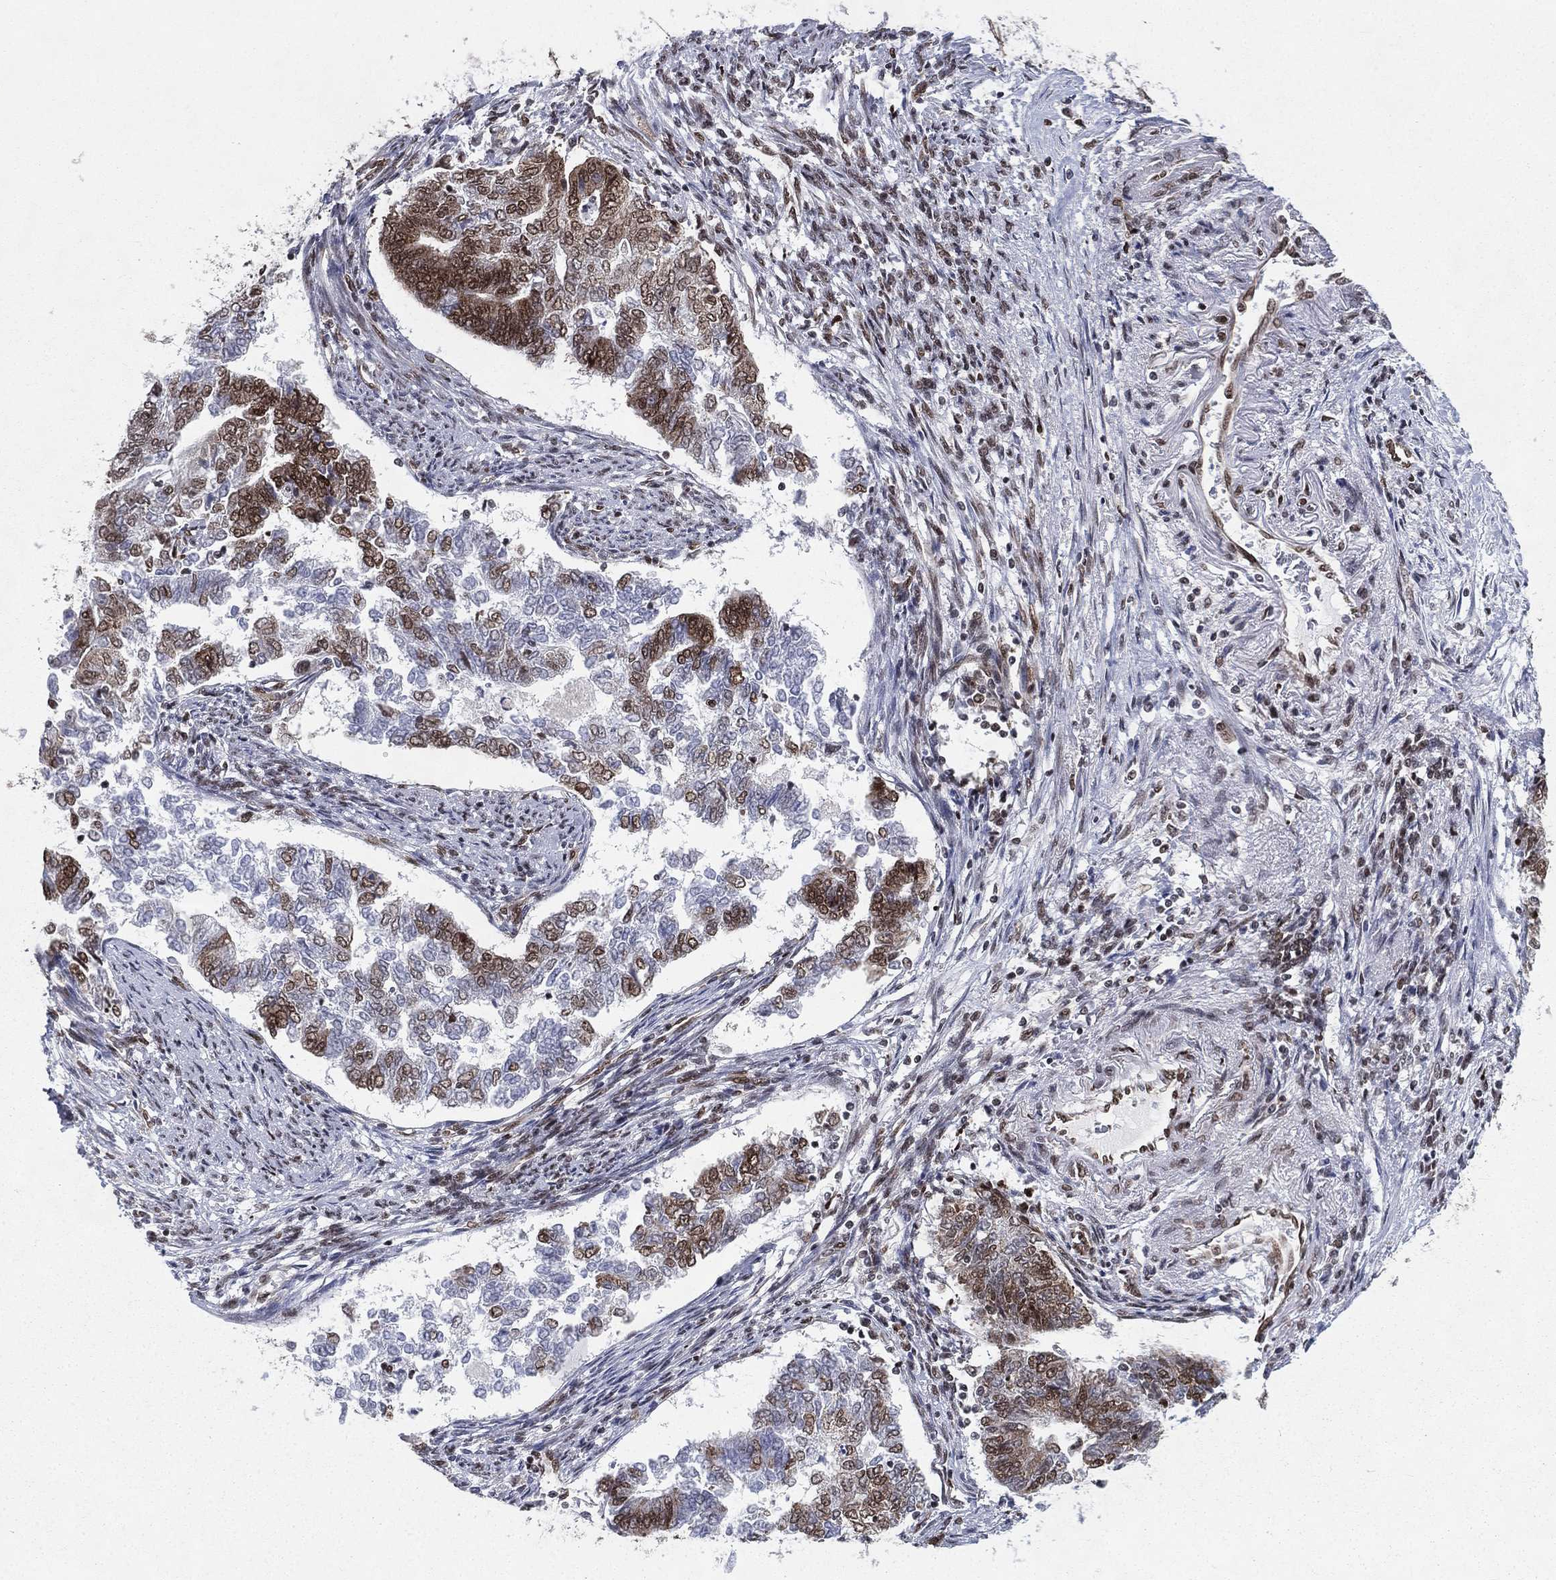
{"staining": {"intensity": "moderate", "quantity": "<25%", "location": "nuclear"}, "tissue": "endometrial cancer", "cell_type": "Tumor cells", "image_type": "cancer", "snomed": [{"axis": "morphology", "description": "Adenocarcinoma, NOS"}, {"axis": "topography", "description": "Endometrium"}], "caption": "Endometrial cancer tissue demonstrates moderate nuclear positivity in approximately <25% of tumor cells, visualized by immunohistochemistry.", "gene": "FUBP3", "patient": {"sex": "female", "age": 65}}